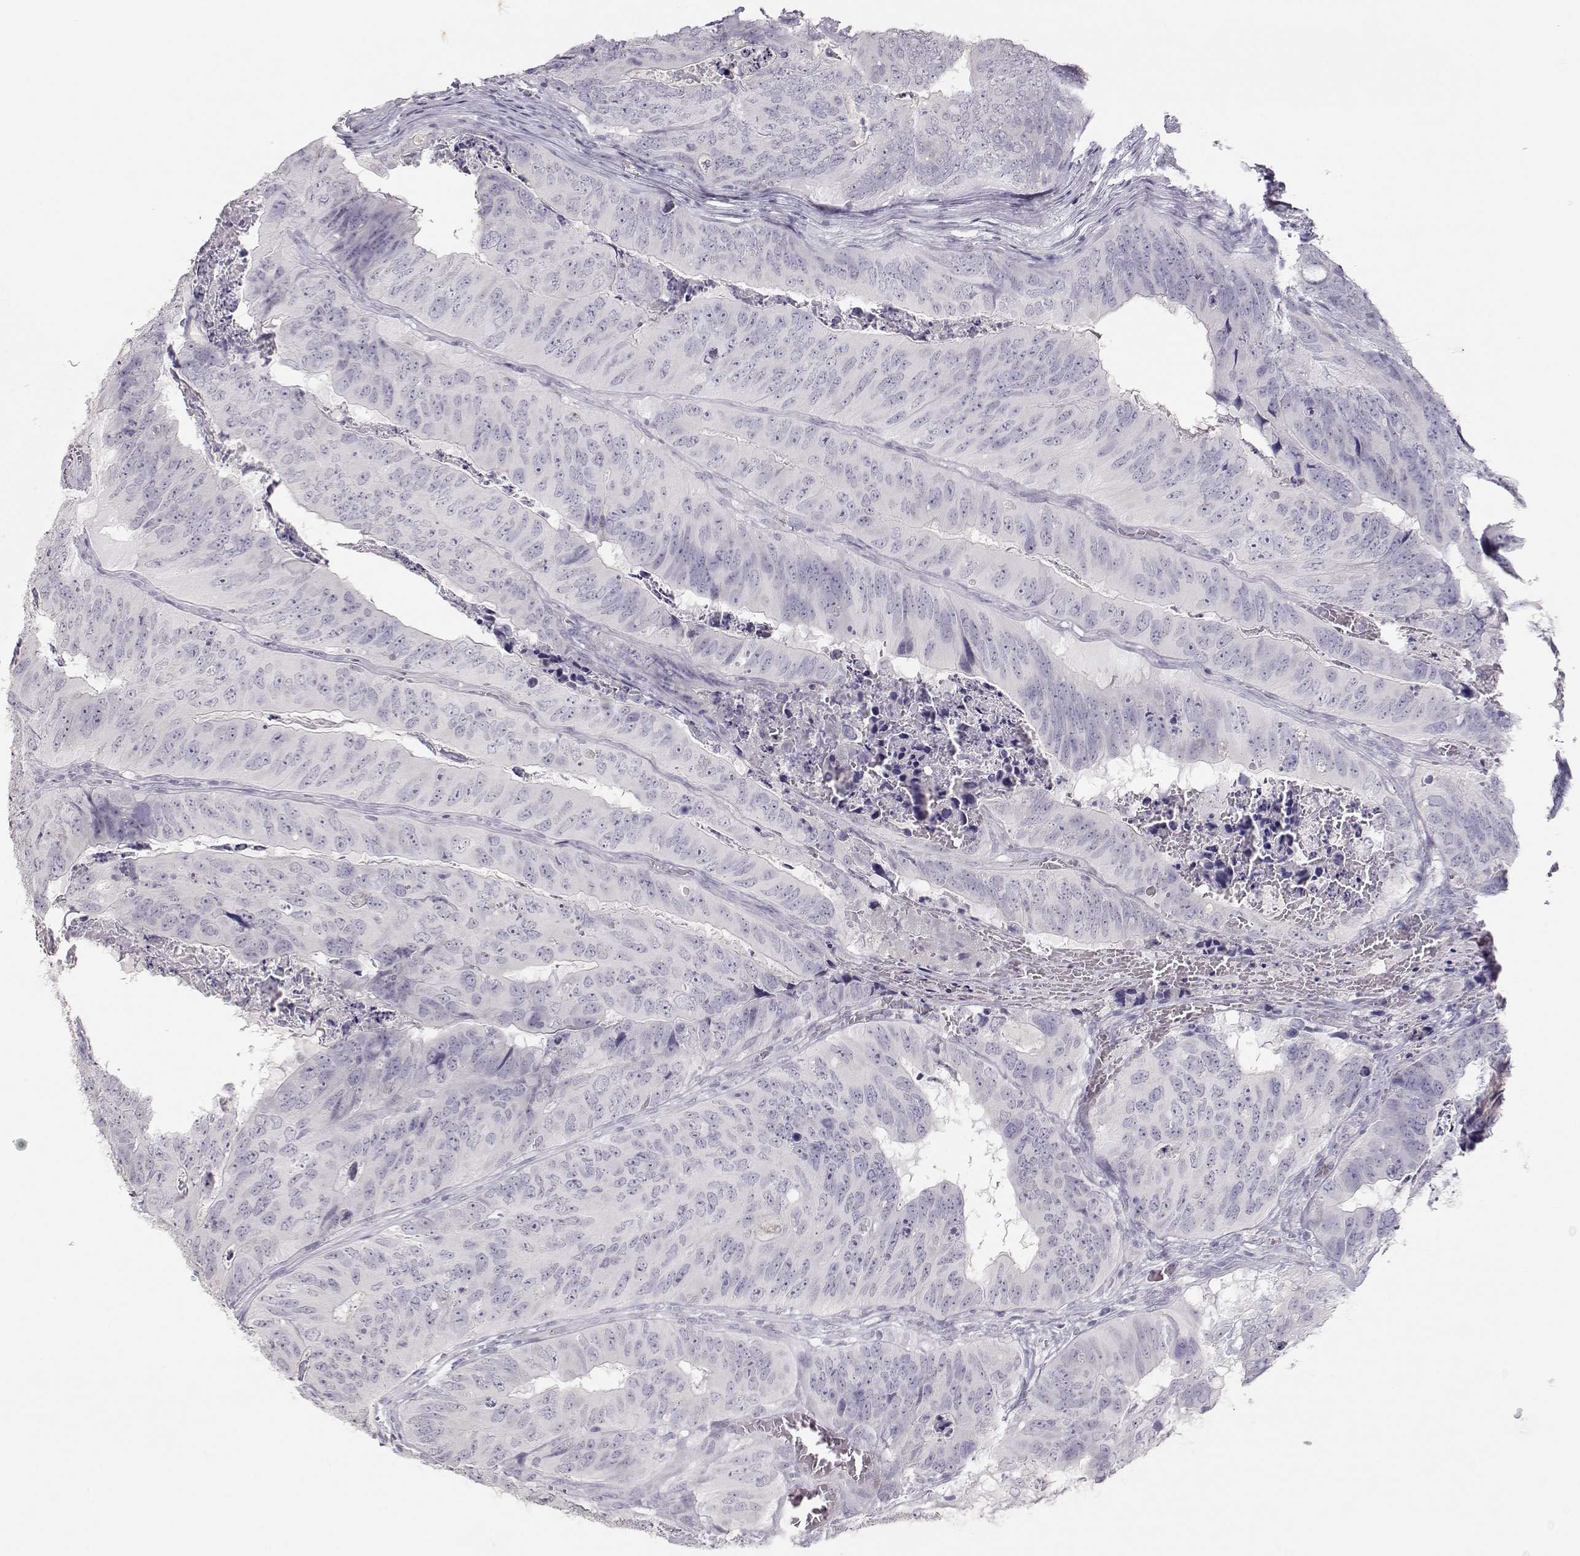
{"staining": {"intensity": "negative", "quantity": "none", "location": "none"}, "tissue": "colorectal cancer", "cell_type": "Tumor cells", "image_type": "cancer", "snomed": [{"axis": "morphology", "description": "Adenocarcinoma, NOS"}, {"axis": "topography", "description": "Colon"}], "caption": "The image exhibits no significant expression in tumor cells of colorectal adenocarcinoma. (Immunohistochemistry (ihc), brightfield microscopy, high magnification).", "gene": "TKTL1", "patient": {"sex": "male", "age": 79}}